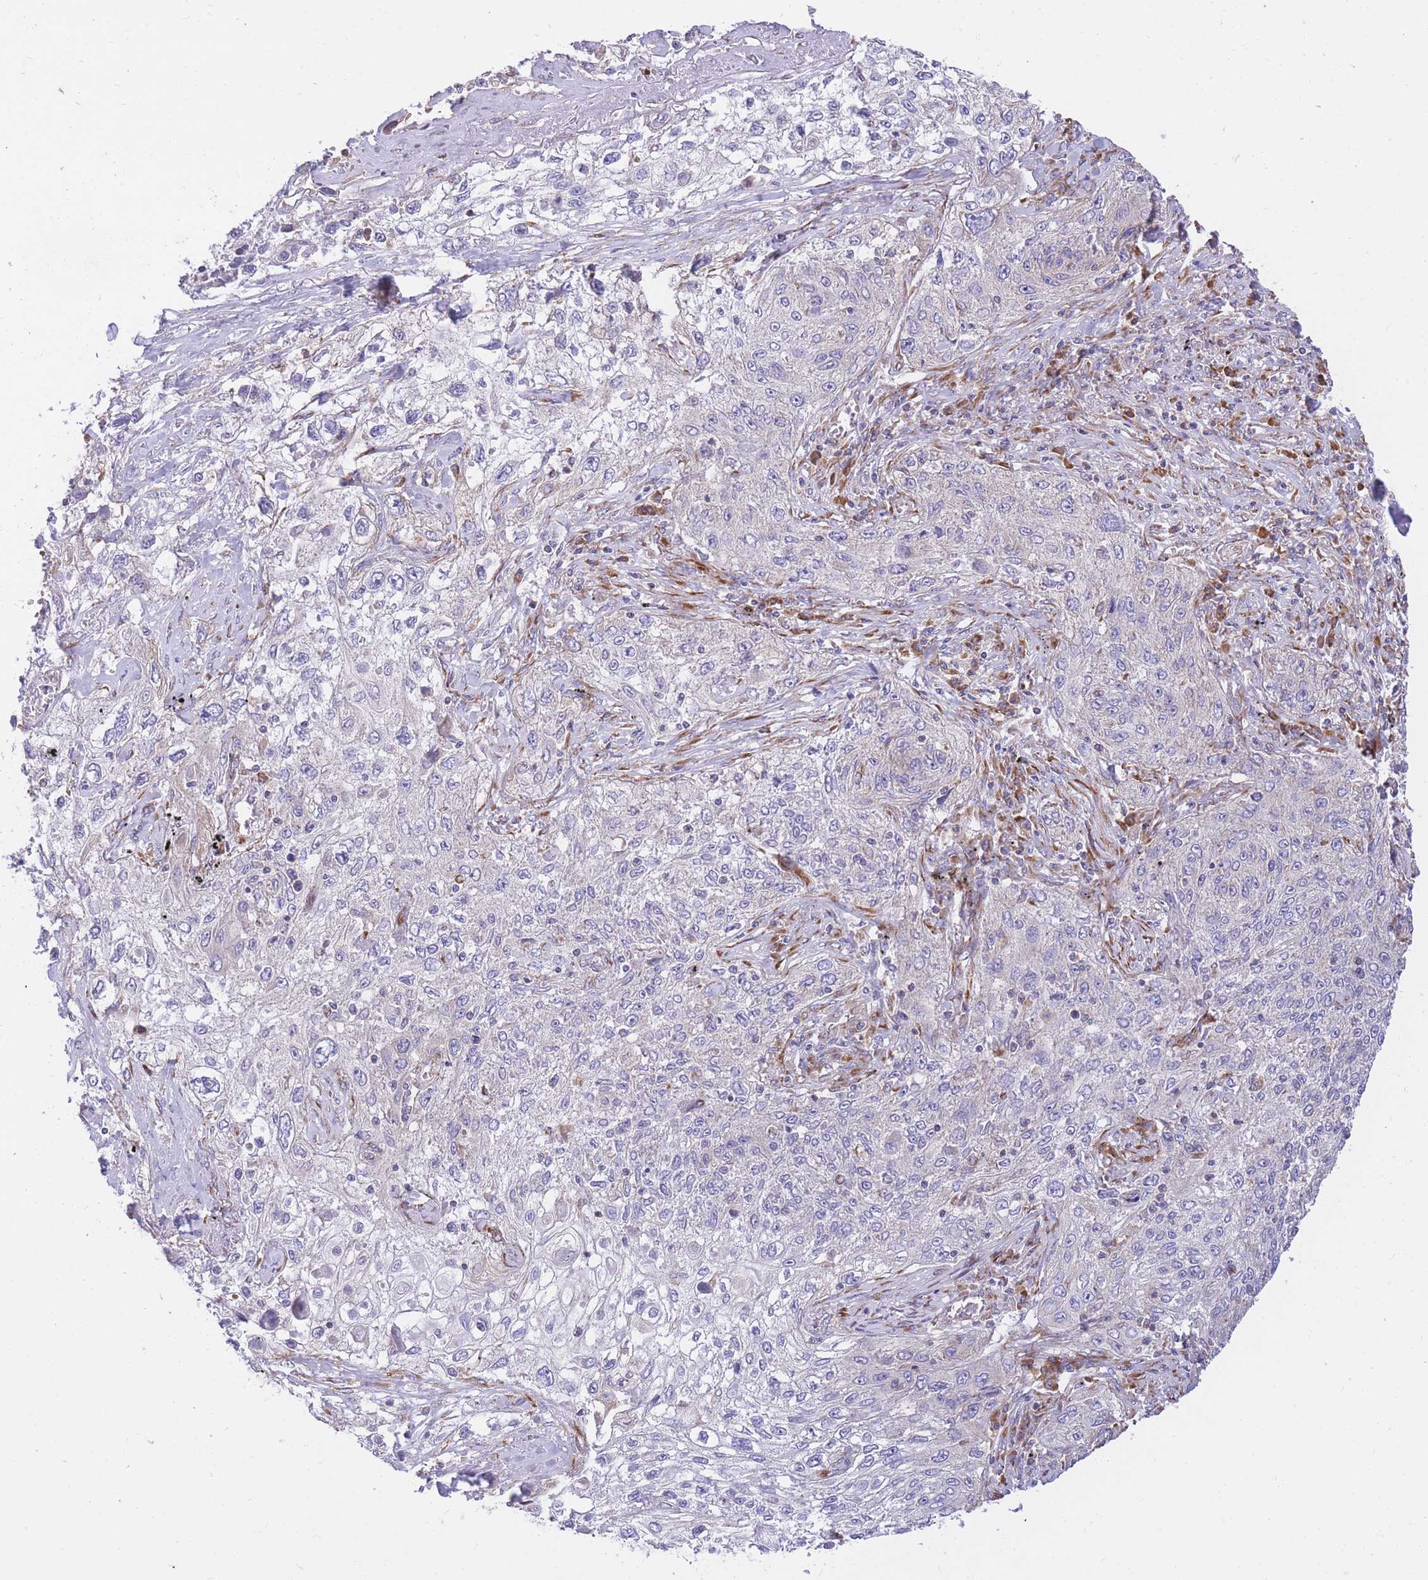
{"staining": {"intensity": "negative", "quantity": "none", "location": "none"}, "tissue": "lung cancer", "cell_type": "Tumor cells", "image_type": "cancer", "snomed": [{"axis": "morphology", "description": "Squamous cell carcinoma, NOS"}, {"axis": "topography", "description": "Lung"}], "caption": "An image of squamous cell carcinoma (lung) stained for a protein reveals no brown staining in tumor cells. (DAB immunohistochemistry (IHC) with hematoxylin counter stain).", "gene": "GBP7", "patient": {"sex": "female", "age": 69}}